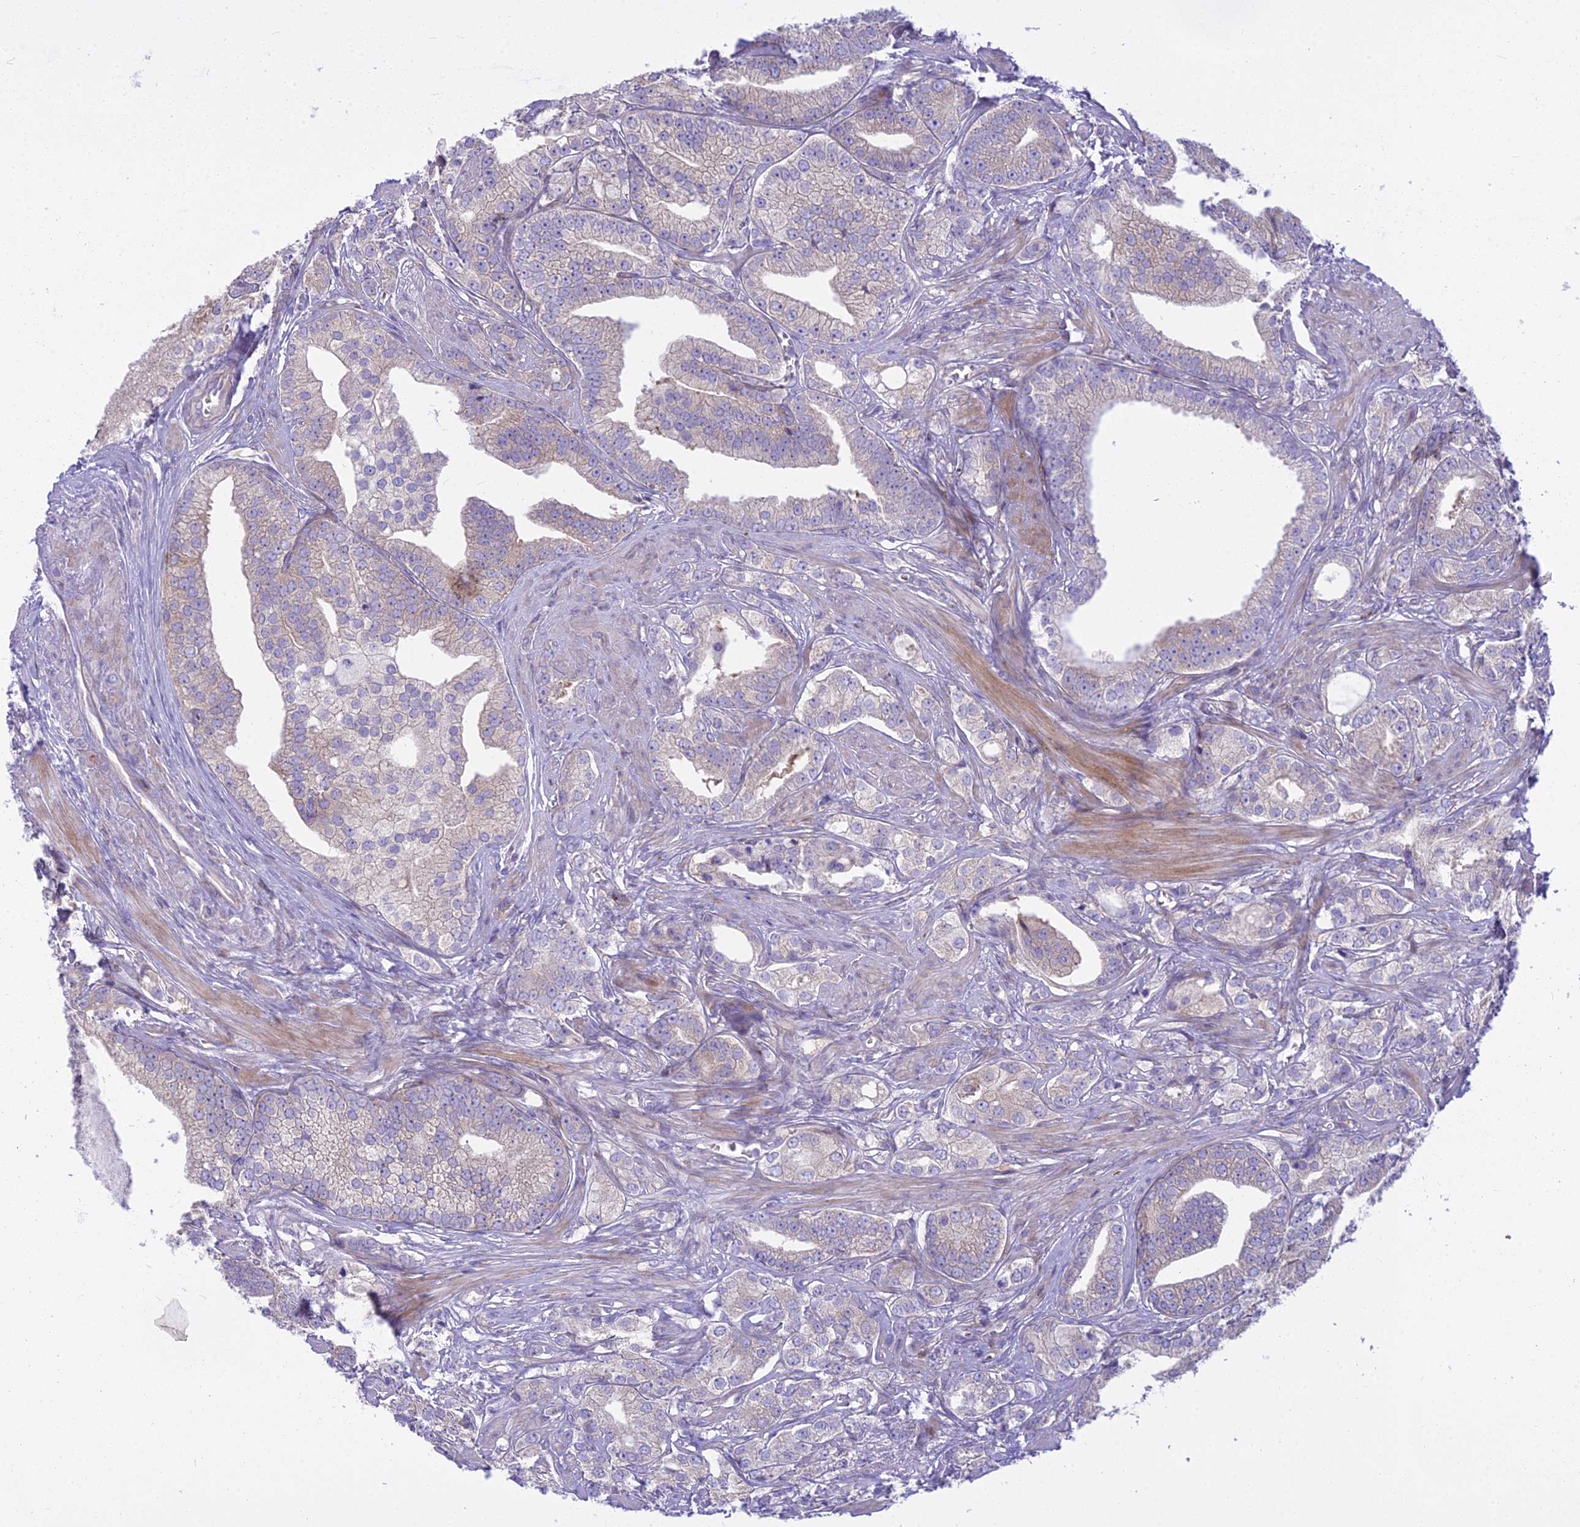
{"staining": {"intensity": "negative", "quantity": "none", "location": "none"}, "tissue": "prostate cancer", "cell_type": "Tumor cells", "image_type": "cancer", "snomed": [{"axis": "morphology", "description": "Adenocarcinoma, High grade"}, {"axis": "topography", "description": "Prostate"}], "caption": "Protein analysis of prostate cancer reveals no significant staining in tumor cells.", "gene": "PCDHB14", "patient": {"sex": "male", "age": 50}}